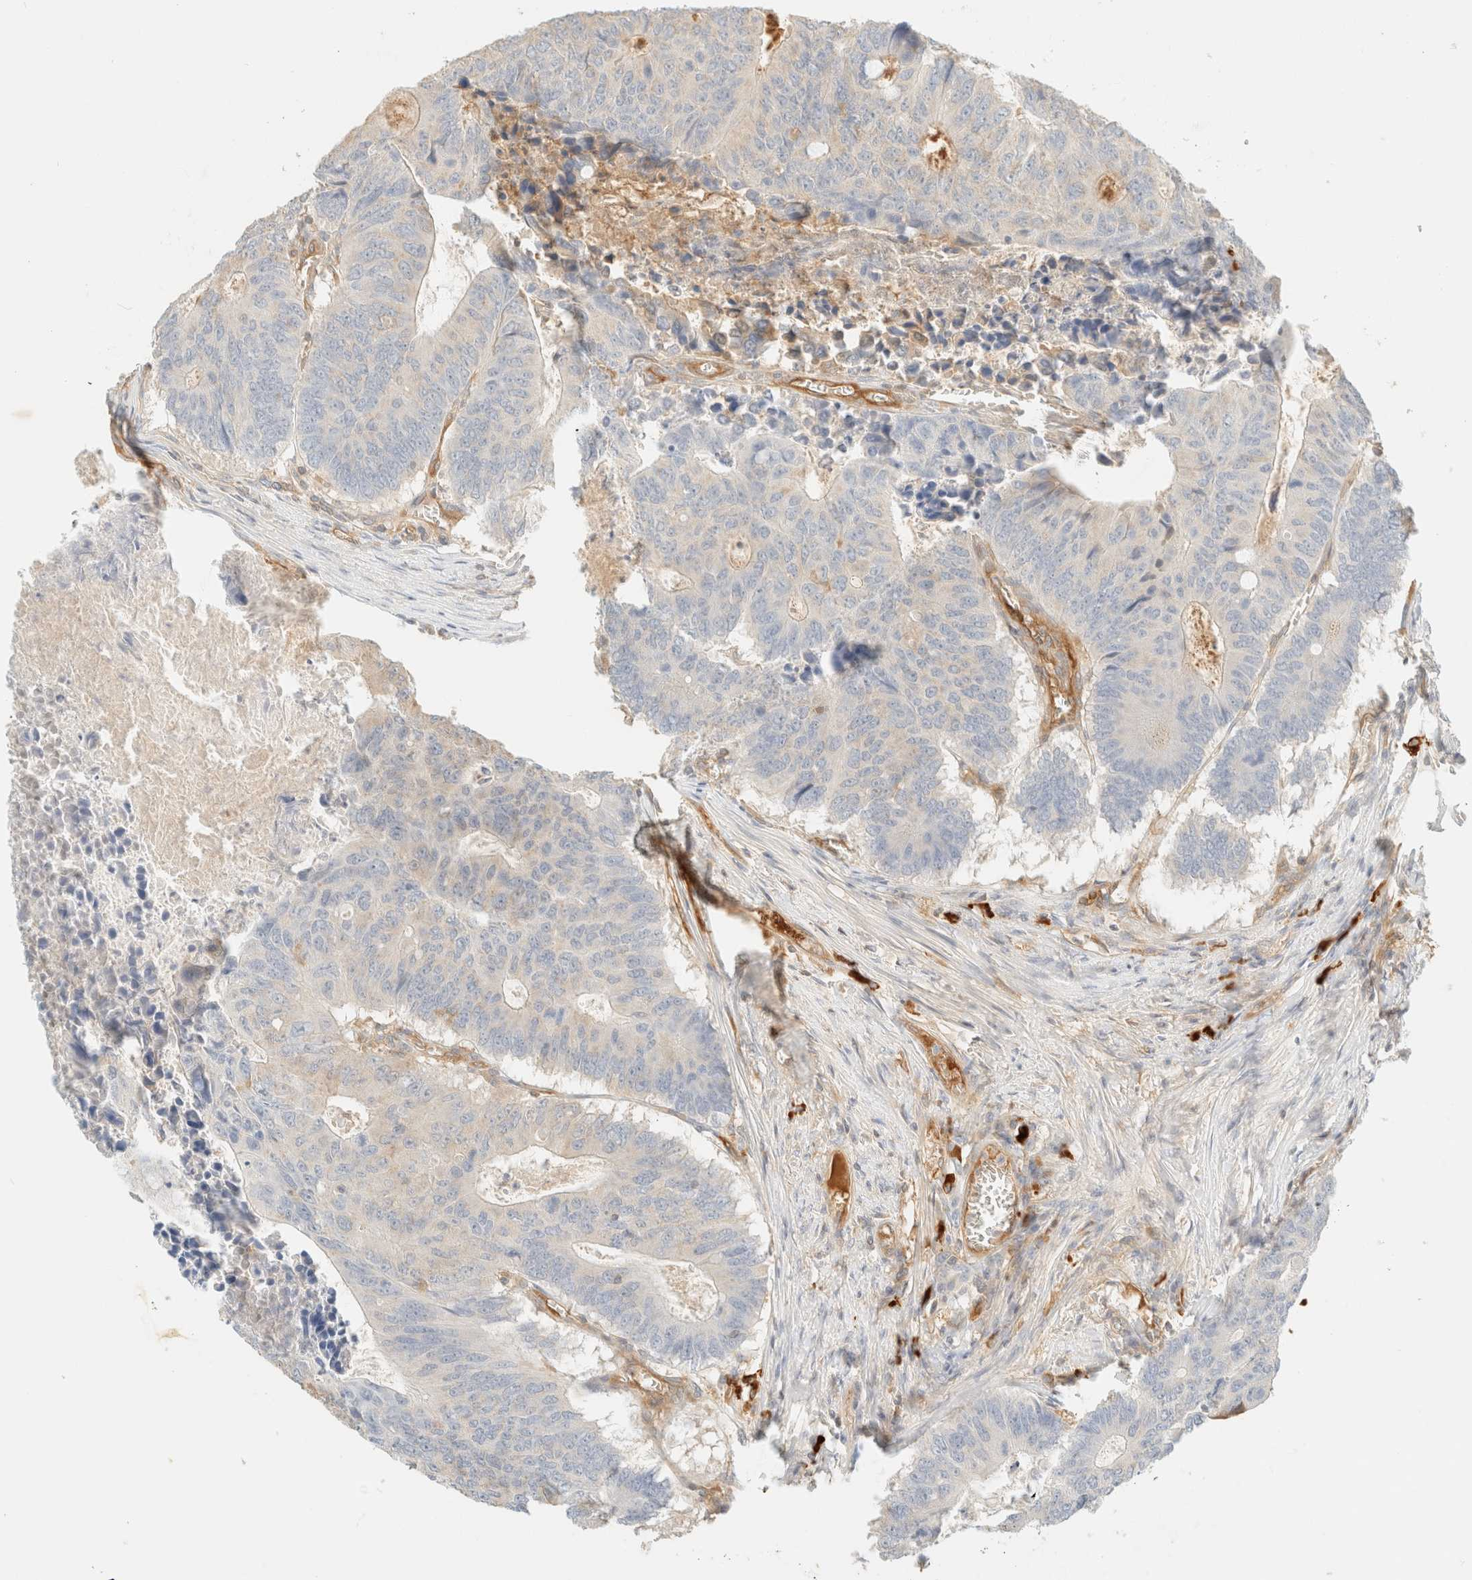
{"staining": {"intensity": "negative", "quantity": "none", "location": "none"}, "tissue": "colorectal cancer", "cell_type": "Tumor cells", "image_type": "cancer", "snomed": [{"axis": "morphology", "description": "Adenocarcinoma, NOS"}, {"axis": "topography", "description": "Colon"}], "caption": "Immunohistochemistry (IHC) photomicrograph of colorectal adenocarcinoma stained for a protein (brown), which displays no staining in tumor cells.", "gene": "FHOD1", "patient": {"sex": "male", "age": 87}}